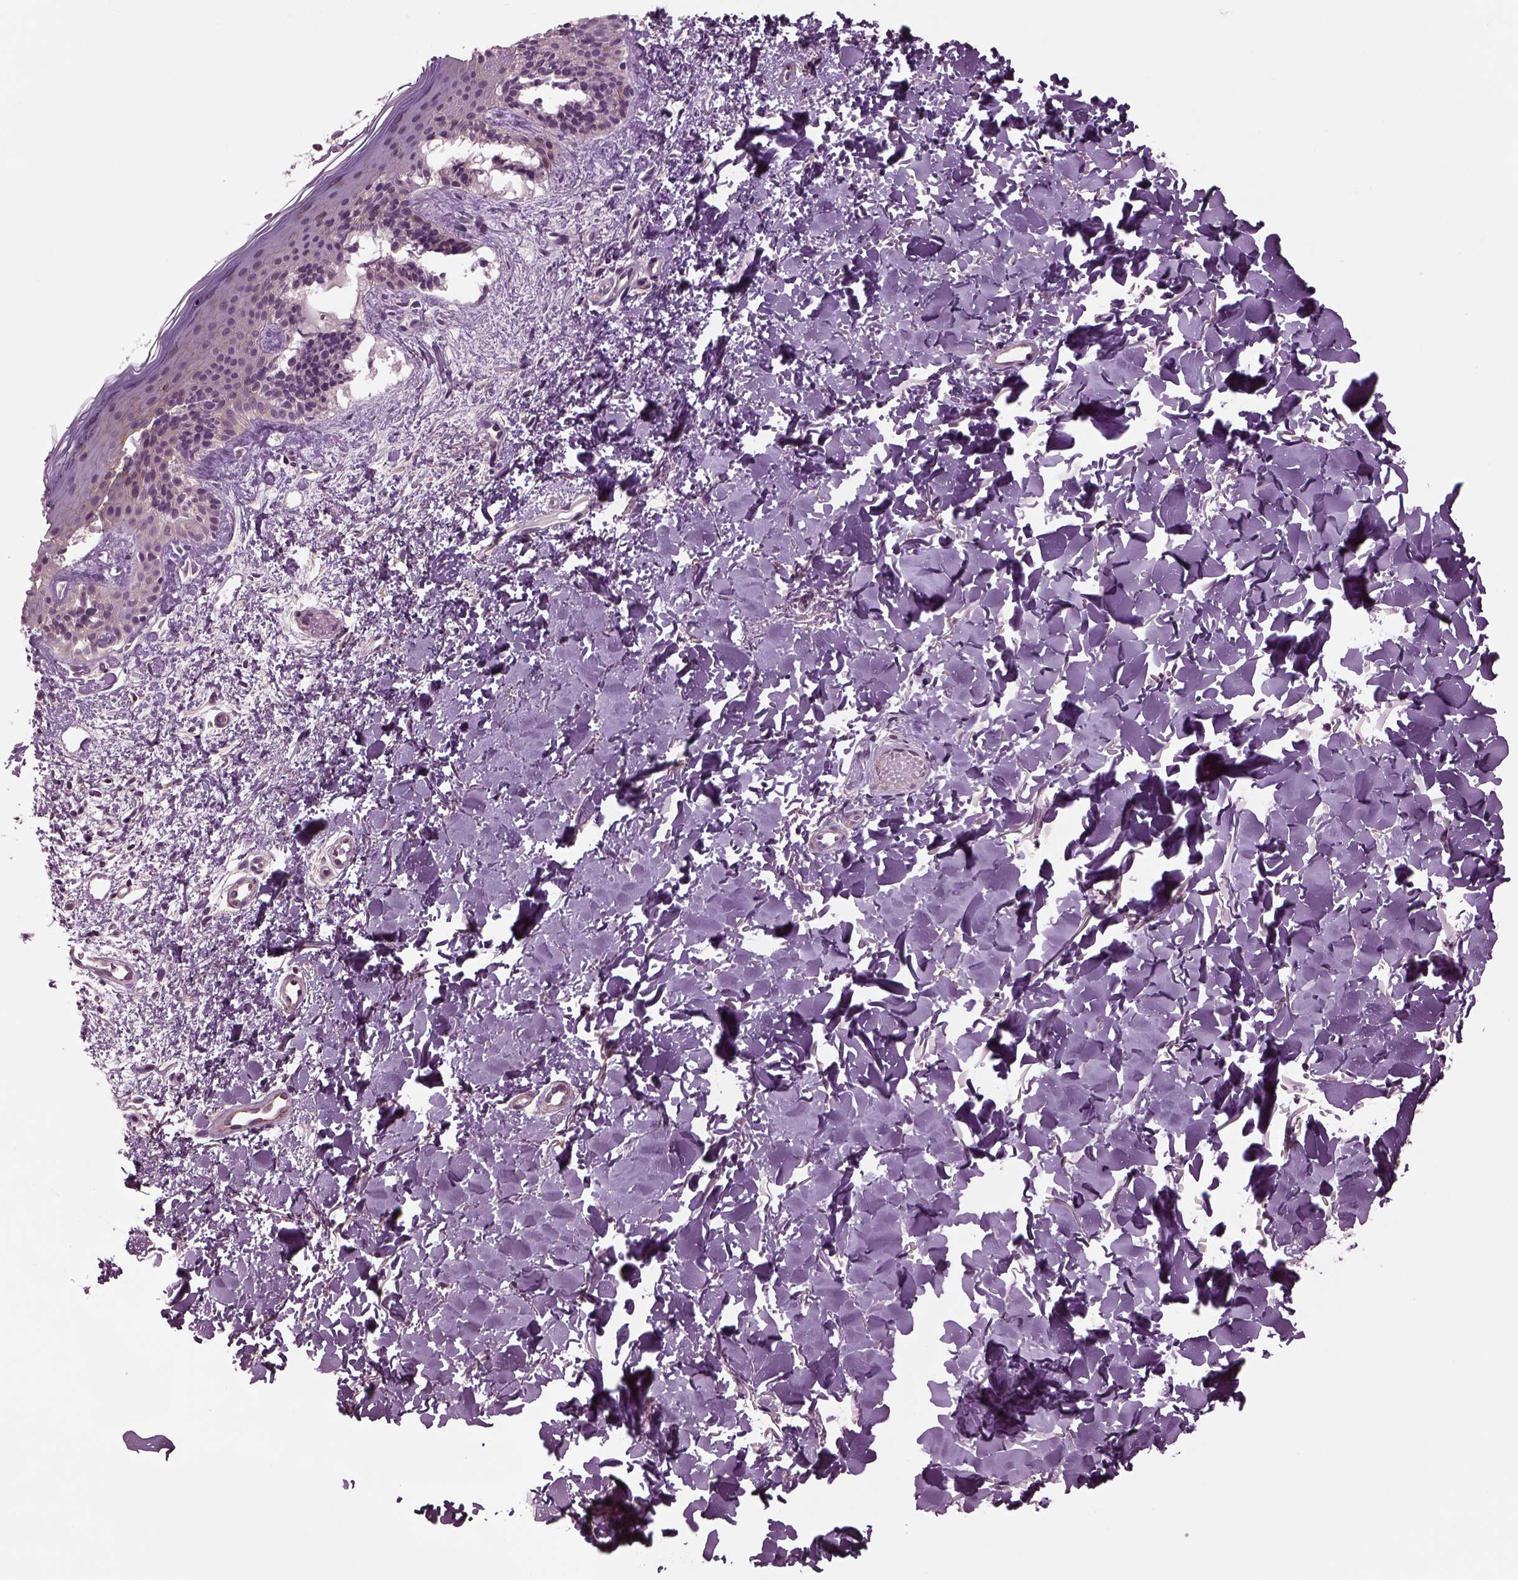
{"staining": {"intensity": "negative", "quantity": "none", "location": "none"}, "tissue": "skin cancer", "cell_type": "Tumor cells", "image_type": "cancer", "snomed": [{"axis": "morphology", "description": "Basal cell carcinoma"}, {"axis": "topography", "description": "Skin"}], "caption": "Human skin basal cell carcinoma stained for a protein using immunohistochemistry reveals no expression in tumor cells.", "gene": "ODF3", "patient": {"sex": "male", "age": 51}}